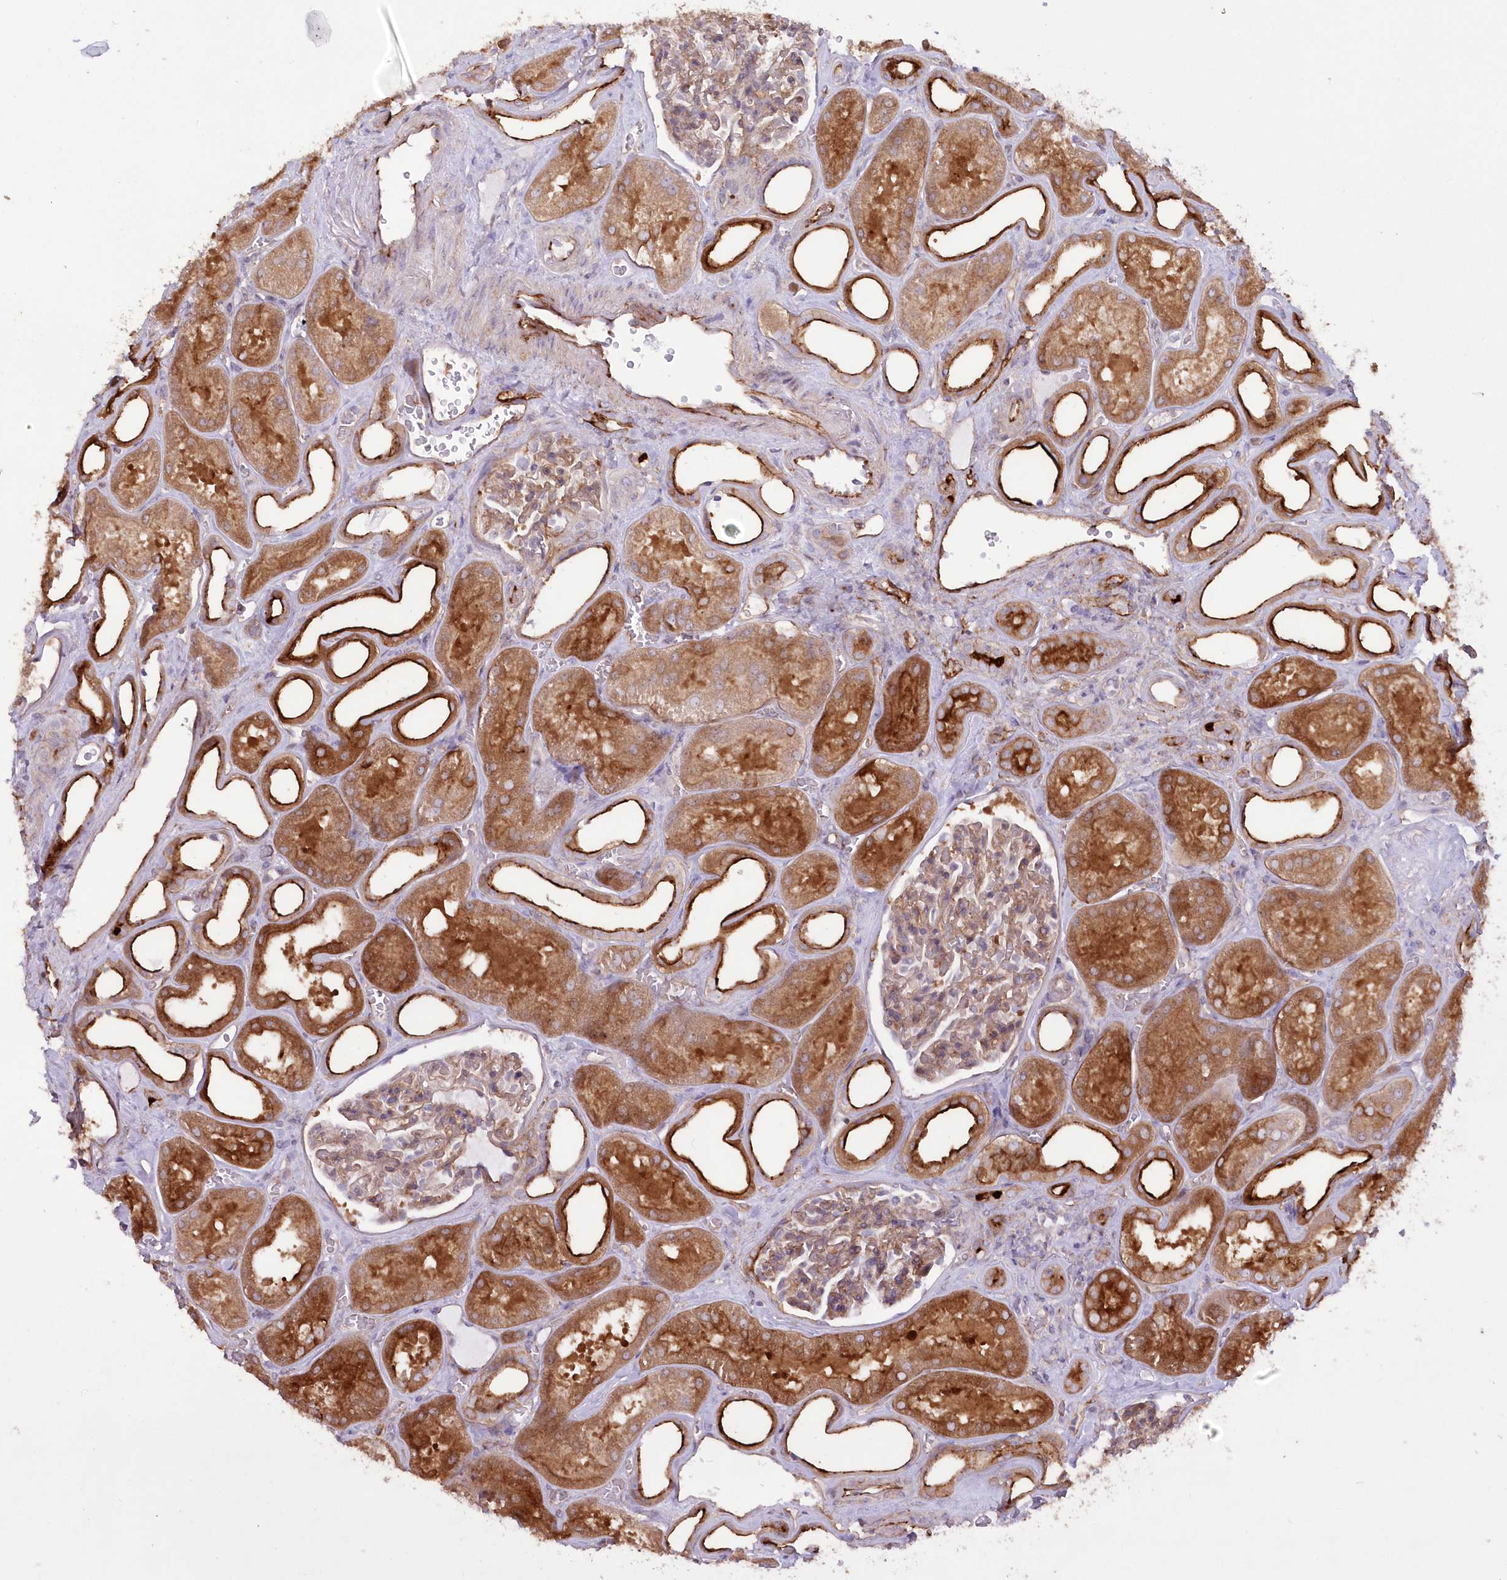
{"staining": {"intensity": "weak", "quantity": "25%-75%", "location": "cytoplasmic/membranous"}, "tissue": "kidney", "cell_type": "Cells in glomeruli", "image_type": "normal", "snomed": [{"axis": "morphology", "description": "Normal tissue, NOS"}, {"axis": "morphology", "description": "Adenocarcinoma, NOS"}, {"axis": "topography", "description": "Kidney"}], "caption": "Protein analysis of benign kidney exhibits weak cytoplasmic/membranous positivity in about 25%-75% of cells in glomeruli.", "gene": "RAB11FIP5", "patient": {"sex": "female", "age": 68}}